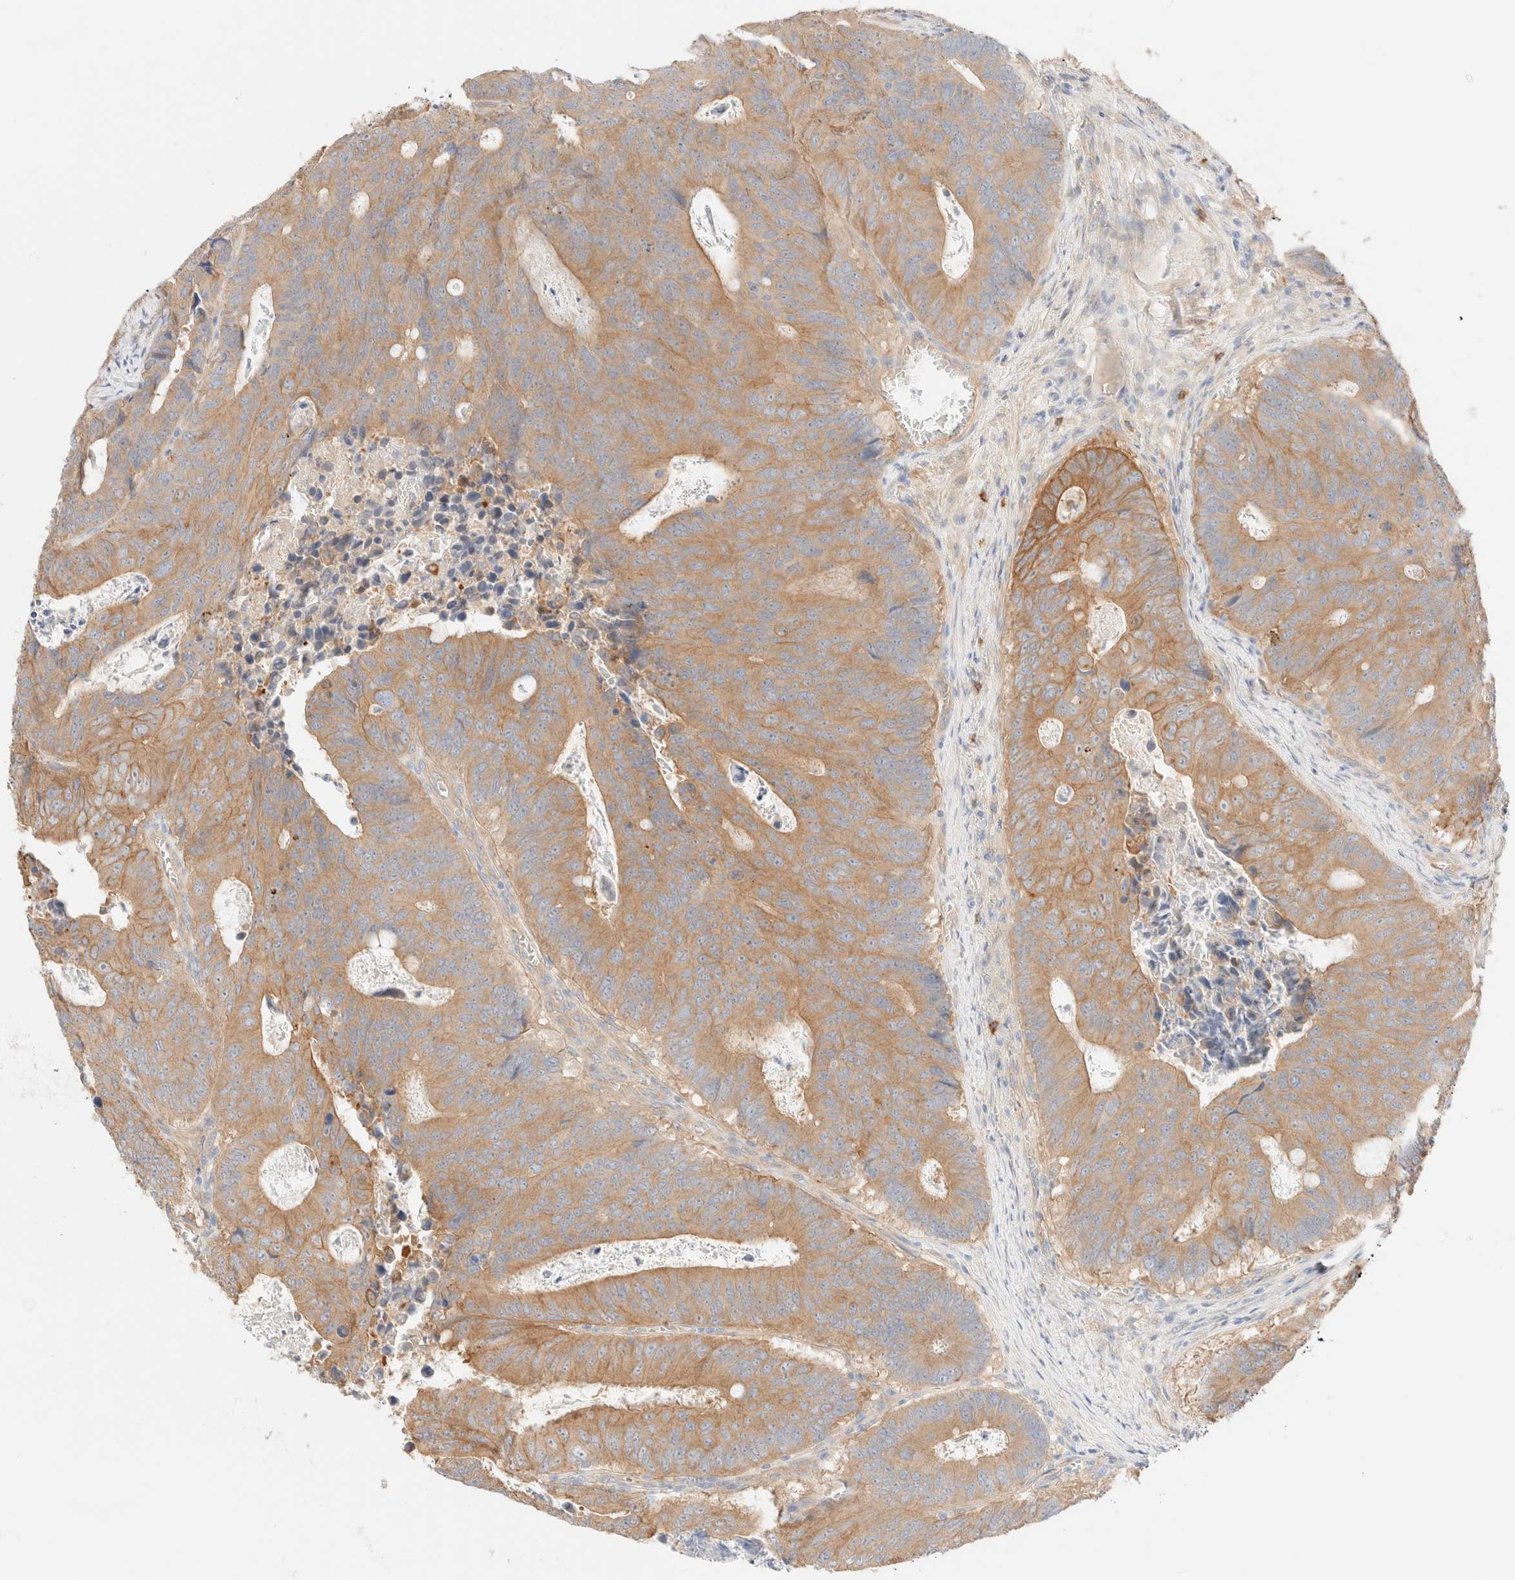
{"staining": {"intensity": "moderate", "quantity": ">75%", "location": "cytoplasmic/membranous"}, "tissue": "colorectal cancer", "cell_type": "Tumor cells", "image_type": "cancer", "snomed": [{"axis": "morphology", "description": "Adenocarcinoma, NOS"}, {"axis": "topography", "description": "Colon"}], "caption": "Immunohistochemistry (IHC) micrograph of neoplastic tissue: human adenocarcinoma (colorectal) stained using immunohistochemistry (IHC) reveals medium levels of moderate protein expression localized specifically in the cytoplasmic/membranous of tumor cells, appearing as a cytoplasmic/membranous brown color.", "gene": "NIBAN2", "patient": {"sex": "male", "age": 87}}